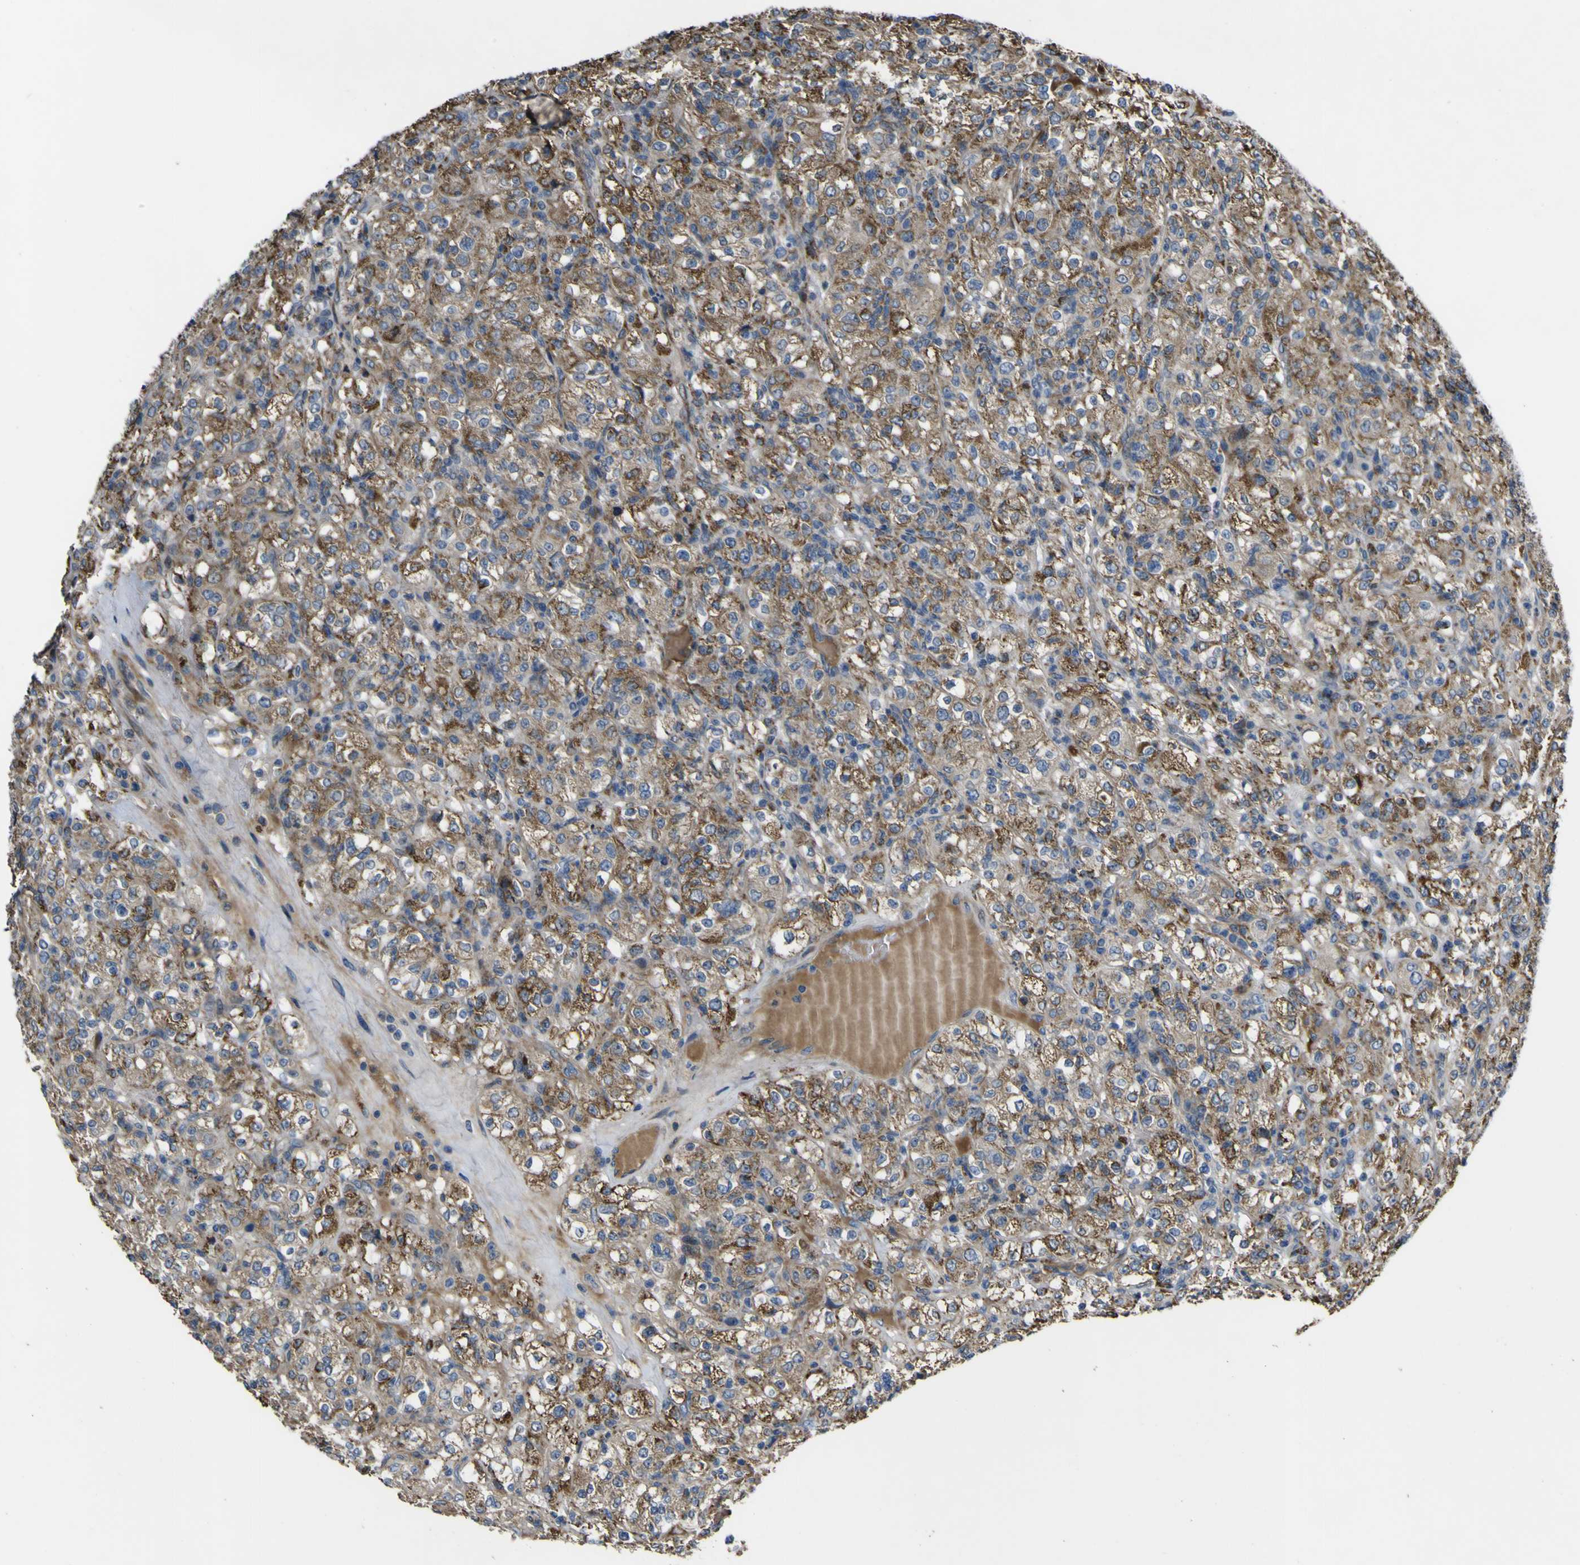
{"staining": {"intensity": "moderate", "quantity": ">75%", "location": "cytoplasmic/membranous"}, "tissue": "renal cancer", "cell_type": "Tumor cells", "image_type": "cancer", "snomed": [{"axis": "morphology", "description": "Normal tissue, NOS"}, {"axis": "morphology", "description": "Adenocarcinoma, NOS"}, {"axis": "topography", "description": "Kidney"}], "caption": "Protein analysis of renal cancer tissue demonstrates moderate cytoplasmic/membranous staining in approximately >75% of tumor cells. Using DAB (brown) and hematoxylin (blue) stains, captured at high magnification using brightfield microscopy.", "gene": "GPLD1", "patient": {"sex": "female", "age": 72}}